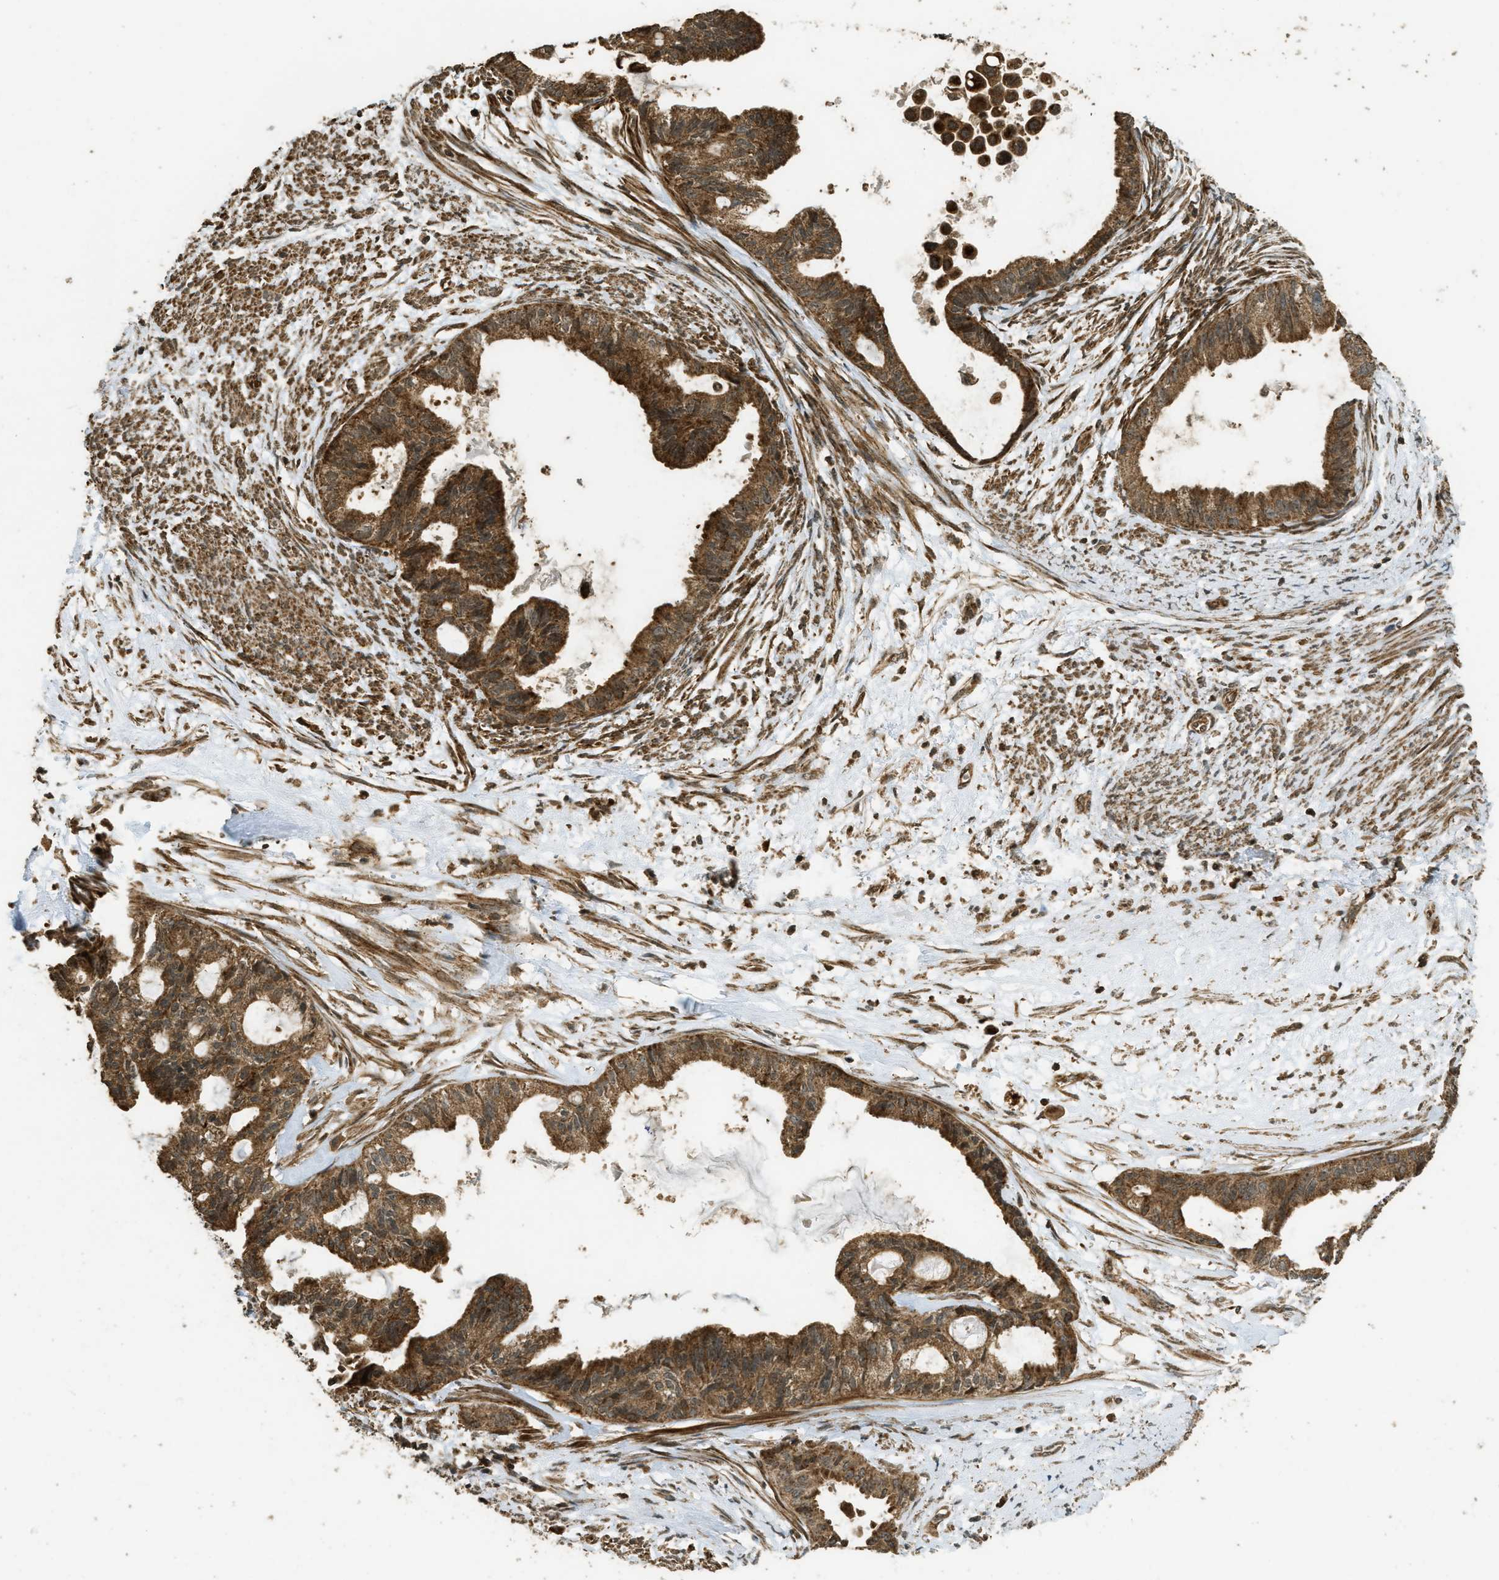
{"staining": {"intensity": "moderate", "quantity": ">75%", "location": "cytoplasmic/membranous"}, "tissue": "cervical cancer", "cell_type": "Tumor cells", "image_type": "cancer", "snomed": [{"axis": "morphology", "description": "Normal tissue, NOS"}, {"axis": "morphology", "description": "Adenocarcinoma, NOS"}, {"axis": "topography", "description": "Cervix"}, {"axis": "topography", "description": "Endometrium"}], "caption": "Brown immunohistochemical staining in cervical adenocarcinoma displays moderate cytoplasmic/membranous expression in approximately >75% of tumor cells.", "gene": "CTPS1", "patient": {"sex": "female", "age": 86}}